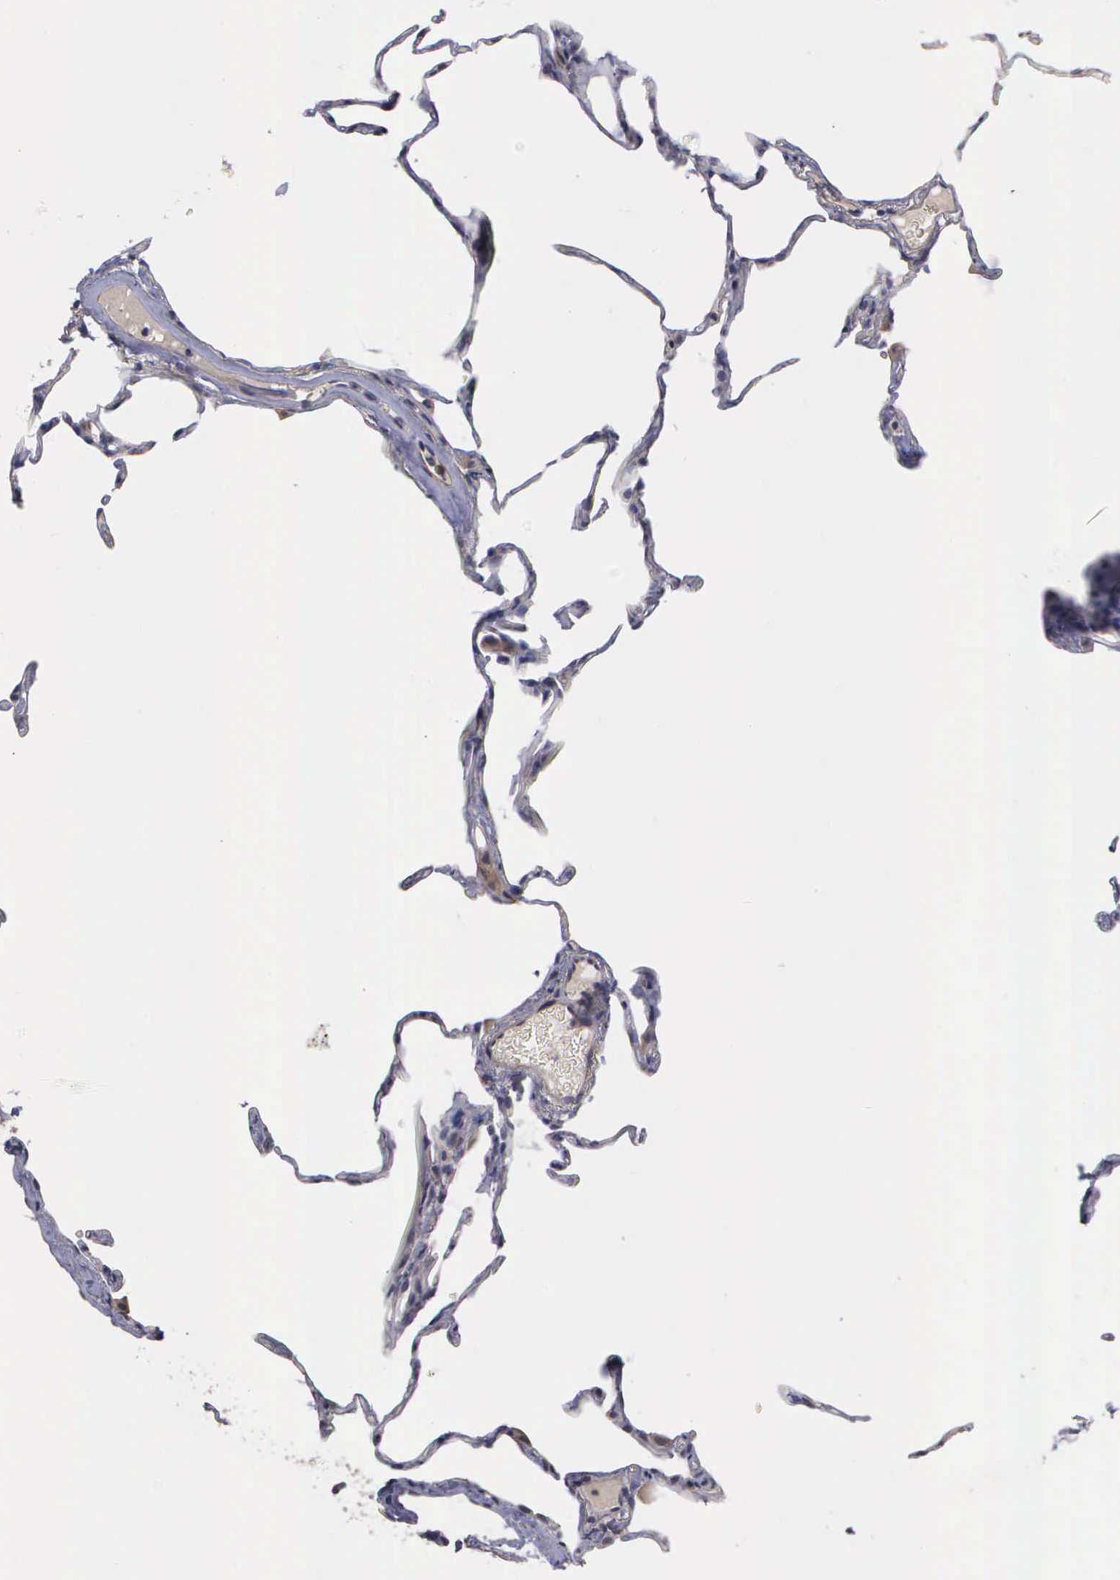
{"staining": {"intensity": "negative", "quantity": "none", "location": "none"}, "tissue": "lung", "cell_type": "Alveolar cells", "image_type": "normal", "snomed": [{"axis": "morphology", "description": "Normal tissue, NOS"}, {"axis": "topography", "description": "Lung"}], "caption": "DAB (3,3'-diaminobenzidine) immunohistochemical staining of normal human lung reveals no significant expression in alveolar cells.", "gene": "RTL10", "patient": {"sex": "female", "age": 75}}